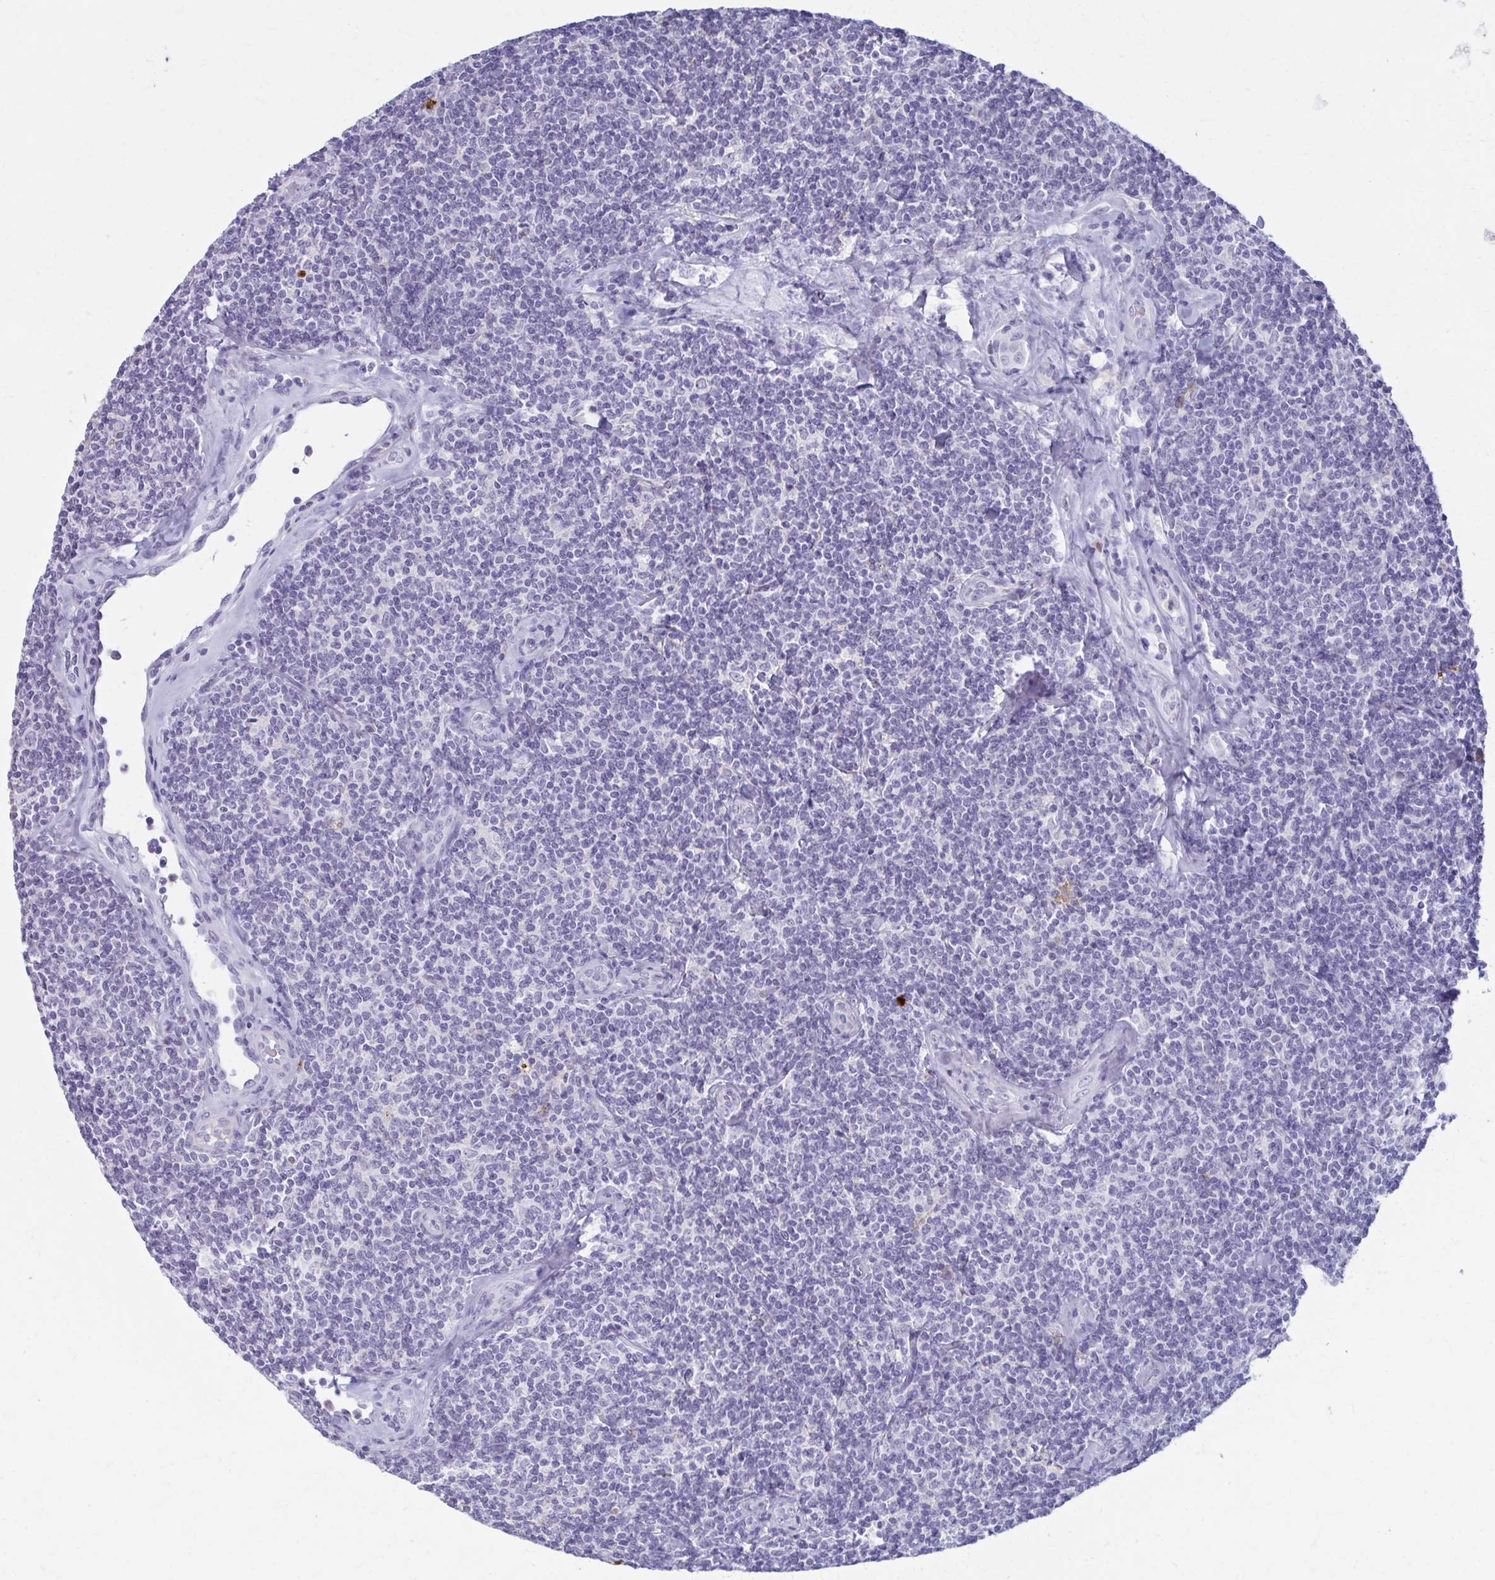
{"staining": {"intensity": "negative", "quantity": "none", "location": "none"}, "tissue": "lymphoma", "cell_type": "Tumor cells", "image_type": "cancer", "snomed": [{"axis": "morphology", "description": "Malignant lymphoma, non-Hodgkin's type, Low grade"}, {"axis": "topography", "description": "Lymph node"}], "caption": "The immunohistochemistry (IHC) histopathology image has no significant staining in tumor cells of malignant lymphoma, non-Hodgkin's type (low-grade) tissue.", "gene": "OR4M1", "patient": {"sex": "female", "age": 56}}